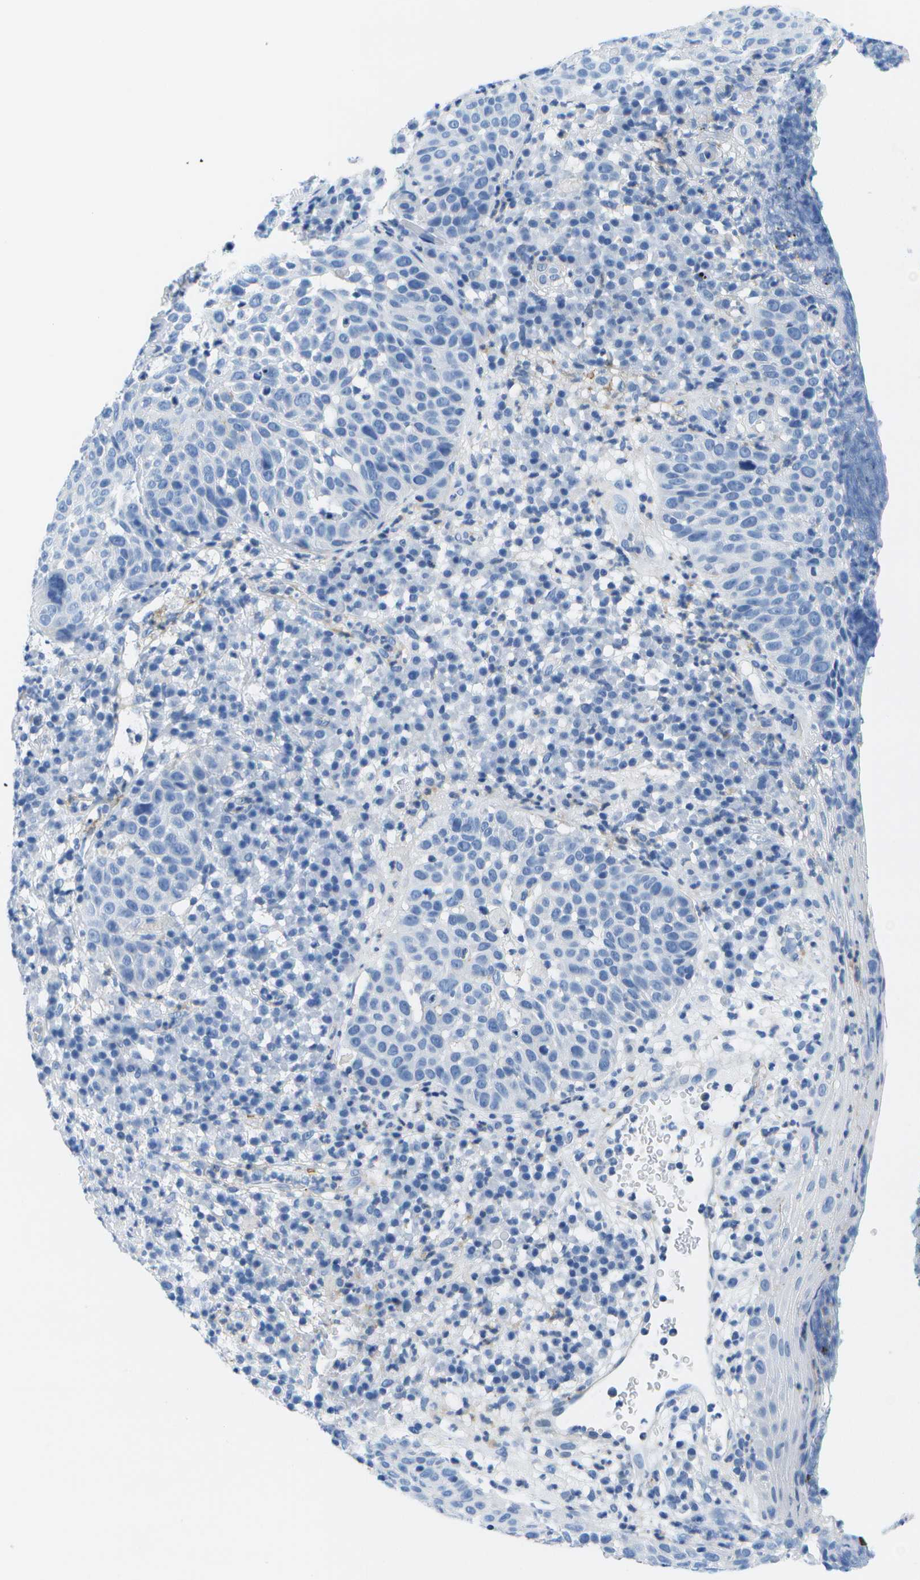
{"staining": {"intensity": "negative", "quantity": "none", "location": "none"}, "tissue": "skin cancer", "cell_type": "Tumor cells", "image_type": "cancer", "snomed": [{"axis": "morphology", "description": "Squamous cell carcinoma in situ, NOS"}, {"axis": "morphology", "description": "Squamous cell carcinoma, NOS"}, {"axis": "topography", "description": "Skin"}], "caption": "Tumor cells are negative for brown protein staining in skin squamous cell carcinoma in situ.", "gene": "ADGRG6", "patient": {"sex": "male", "age": 93}}